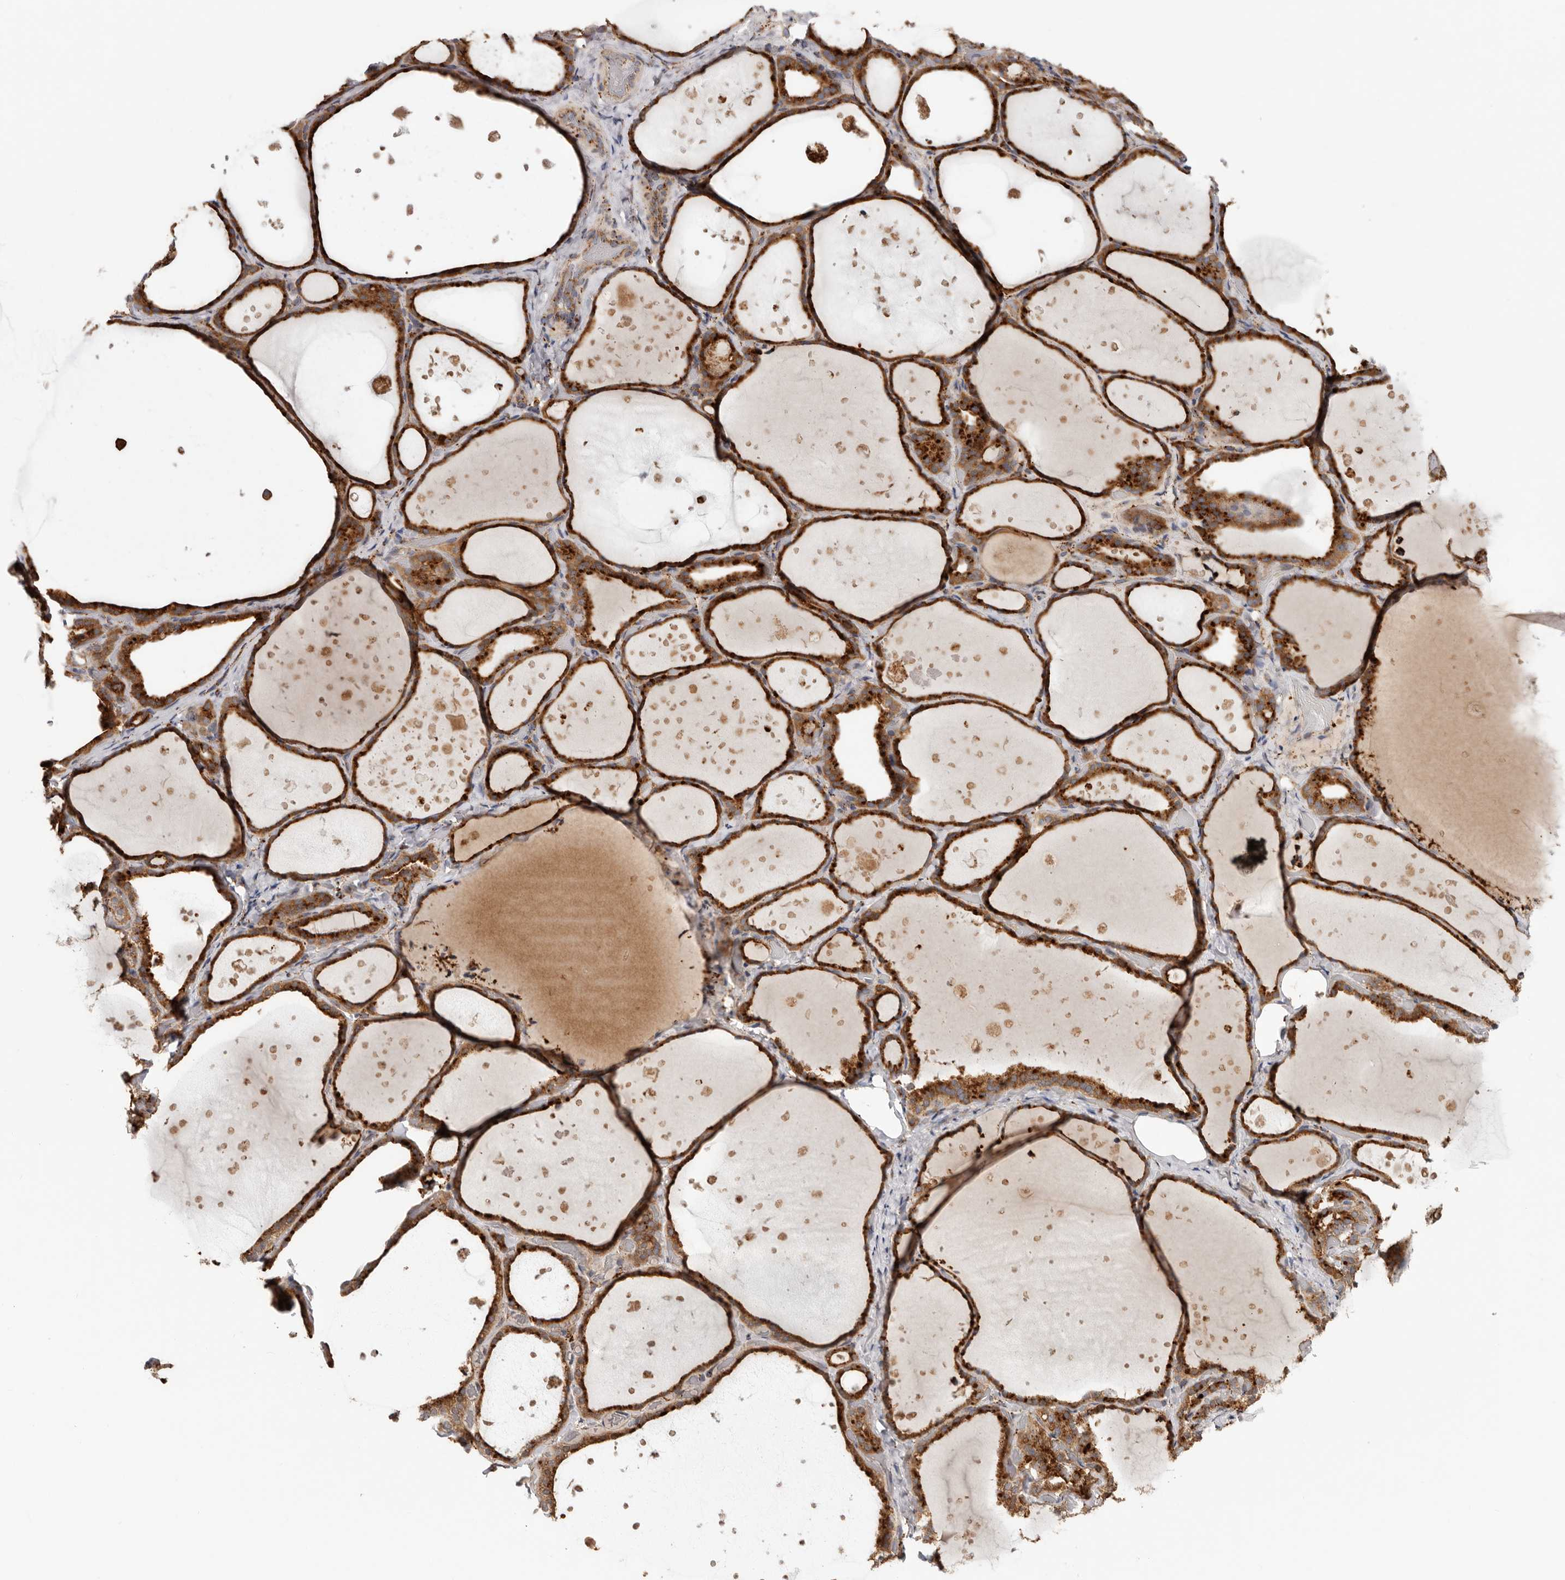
{"staining": {"intensity": "strong", "quantity": ">75%", "location": "cytoplasmic/membranous"}, "tissue": "thyroid gland", "cell_type": "Glandular cells", "image_type": "normal", "snomed": [{"axis": "morphology", "description": "Normal tissue, NOS"}, {"axis": "topography", "description": "Thyroid gland"}], "caption": "A high-resolution image shows immunohistochemistry (IHC) staining of unremarkable thyroid gland, which reveals strong cytoplasmic/membranous staining in approximately >75% of glandular cells. (DAB IHC, brown staining for protein, blue staining for nuclei).", "gene": "GRN", "patient": {"sex": "female", "age": 44}}